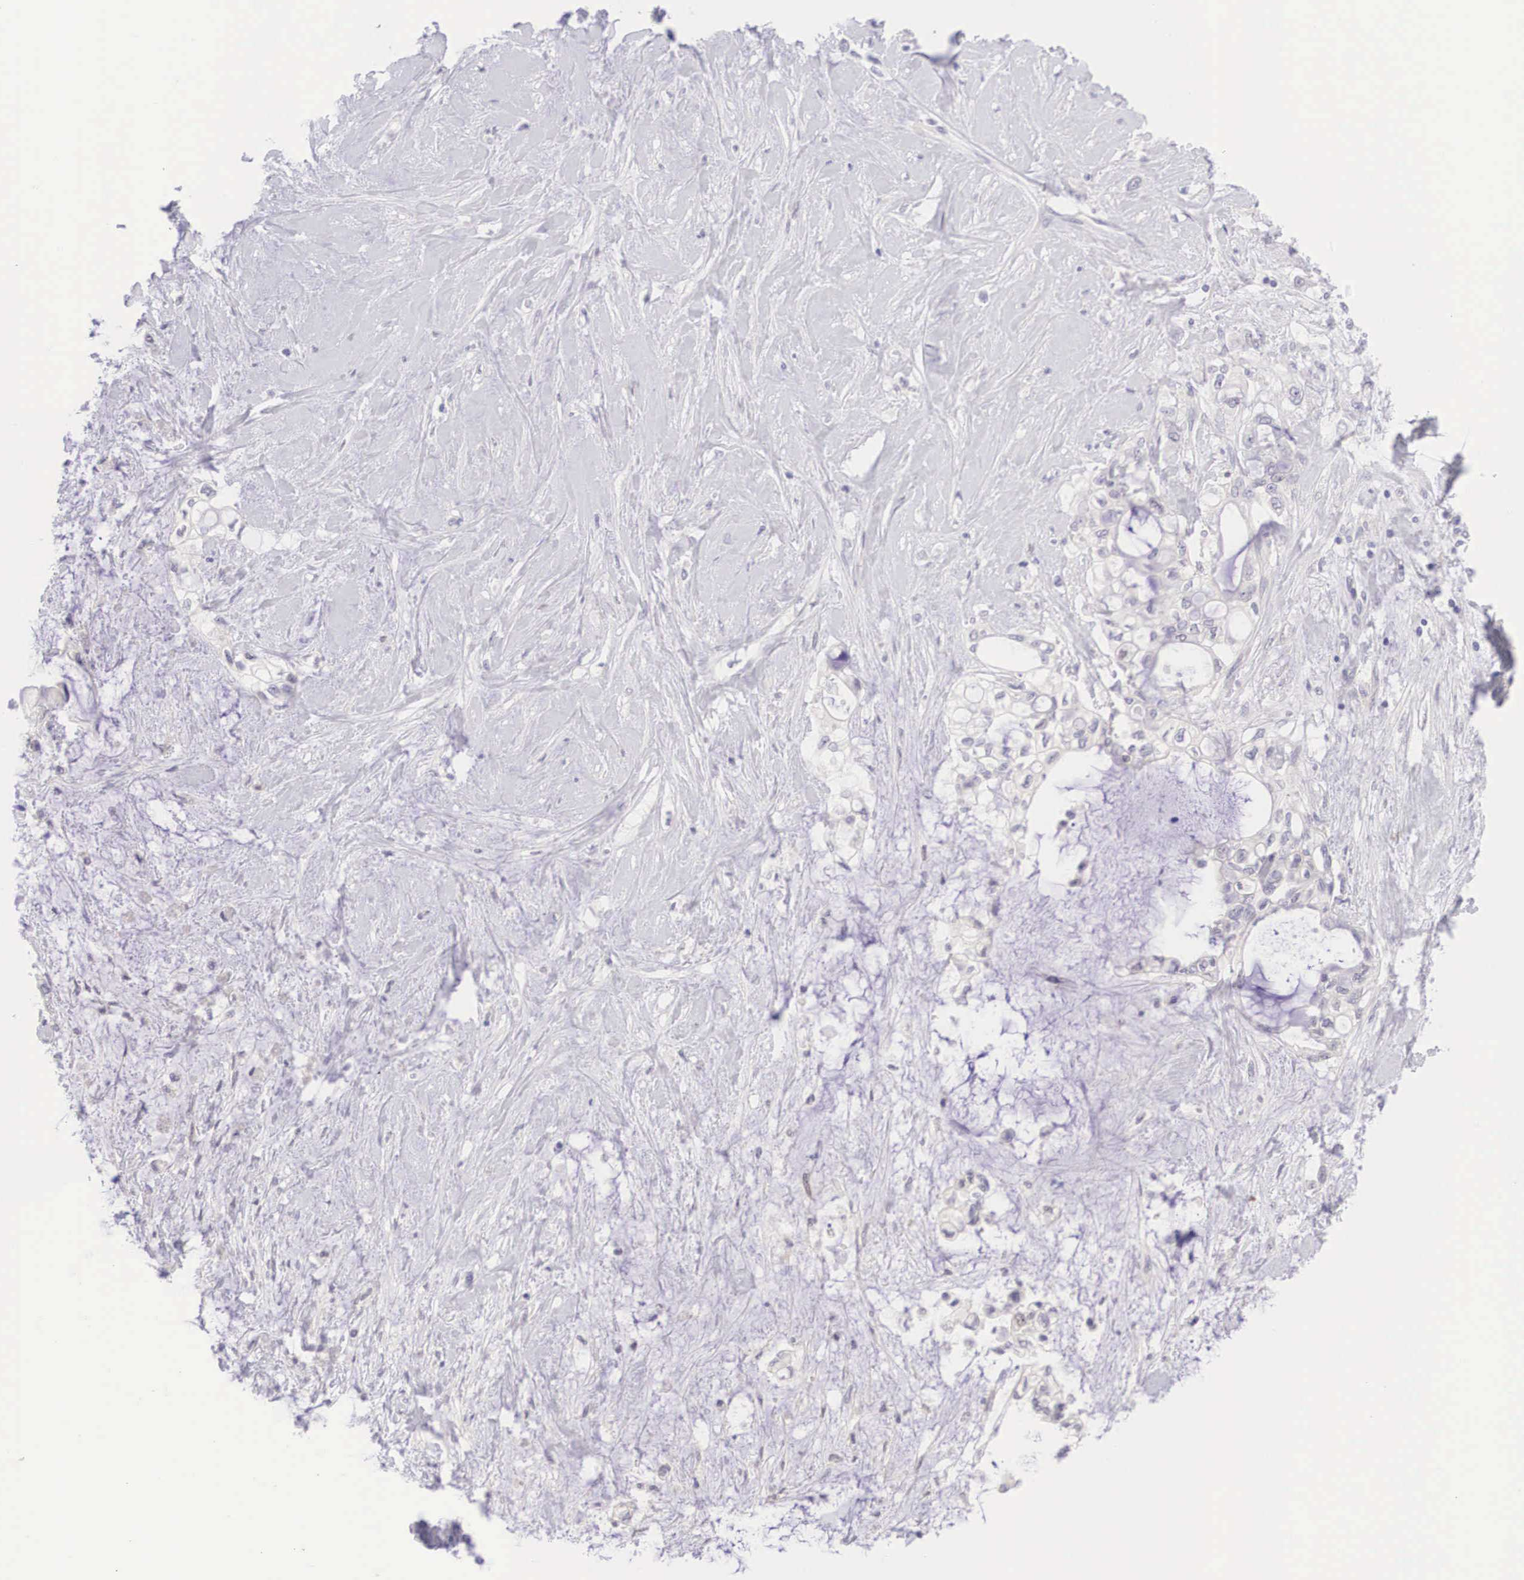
{"staining": {"intensity": "negative", "quantity": "none", "location": "none"}, "tissue": "pancreatic cancer", "cell_type": "Tumor cells", "image_type": "cancer", "snomed": [{"axis": "morphology", "description": "Adenocarcinoma, NOS"}, {"axis": "topography", "description": "Pancreas"}], "caption": "Immunohistochemistry of human pancreatic adenocarcinoma demonstrates no staining in tumor cells.", "gene": "BCL6", "patient": {"sex": "female", "age": 70}}